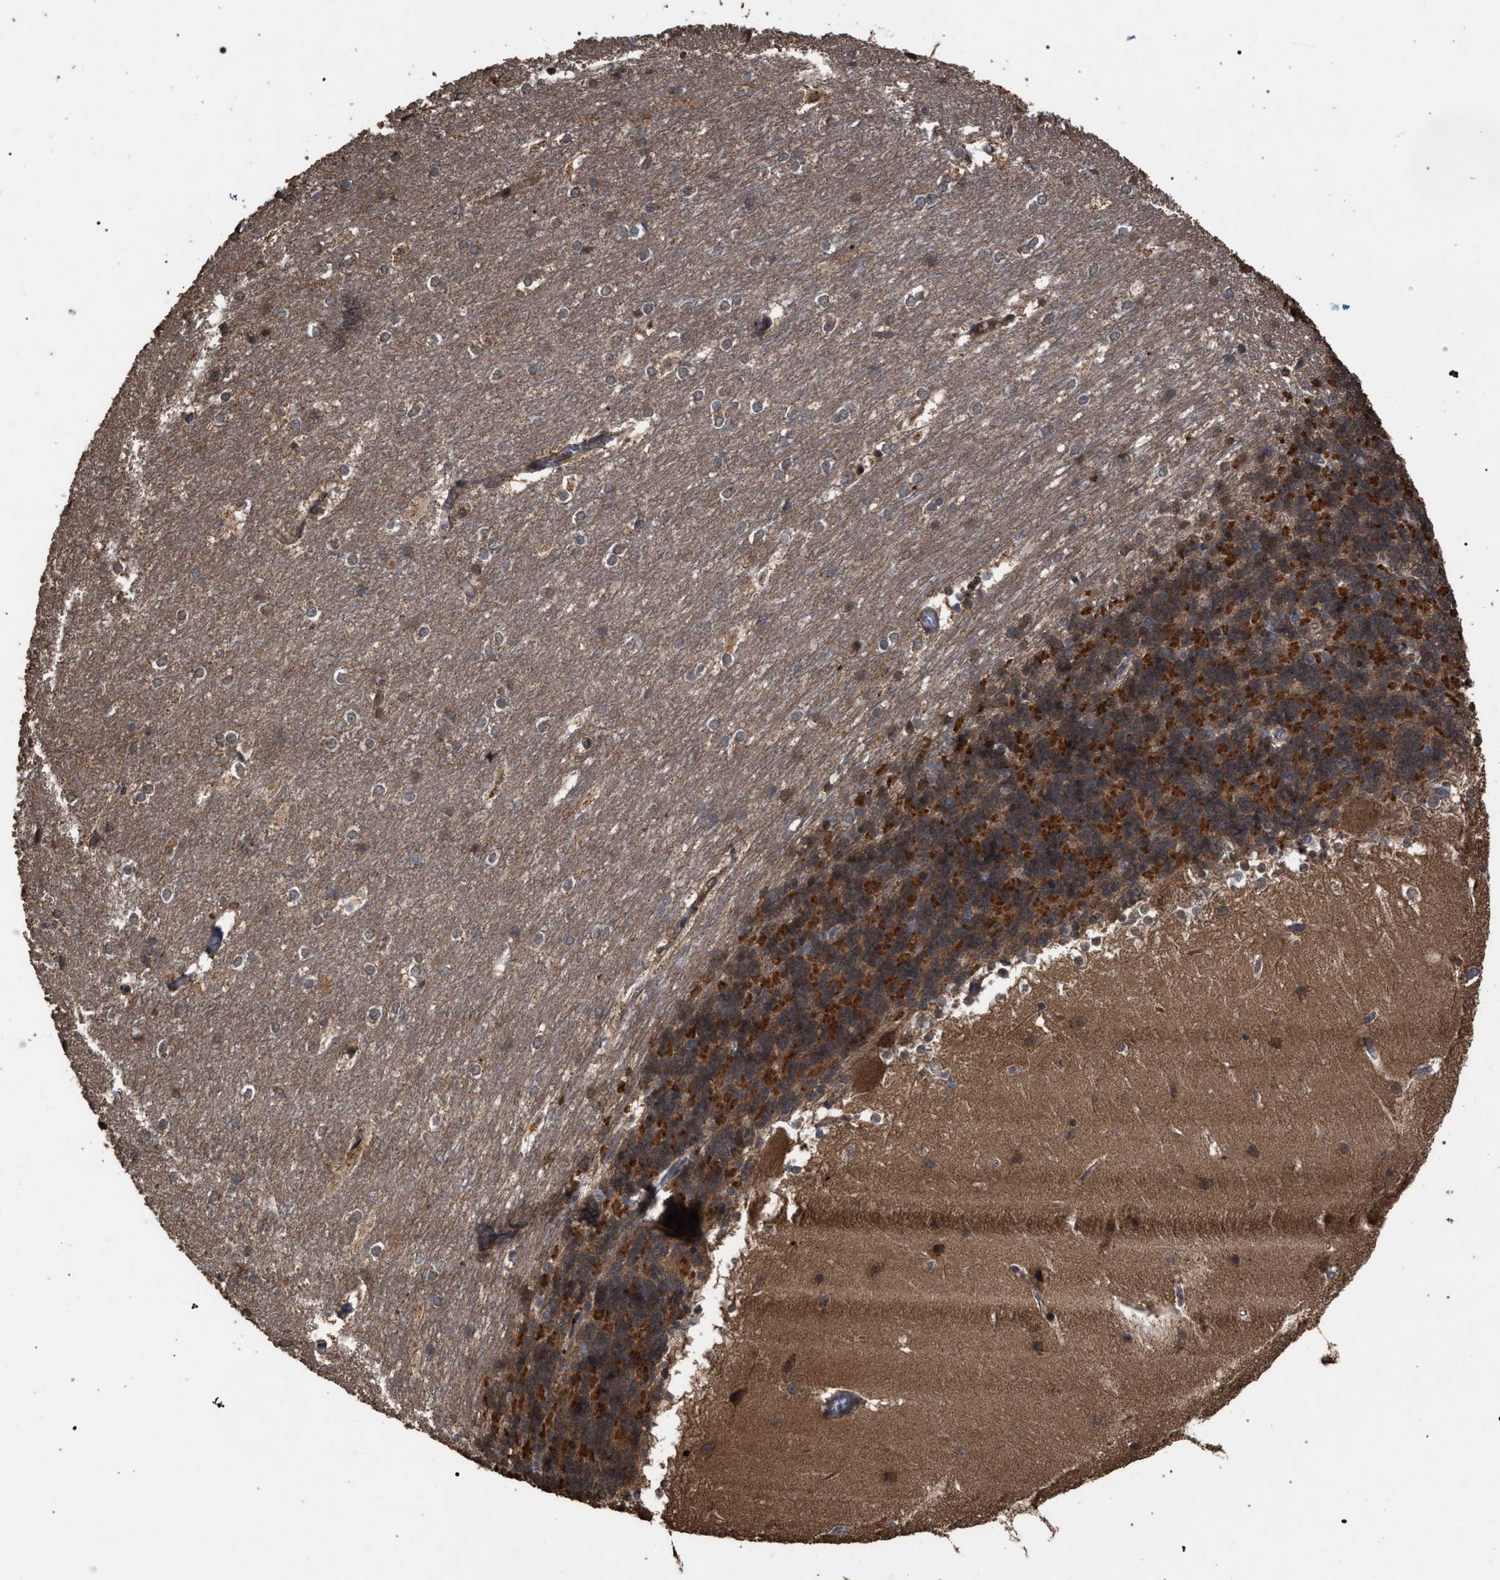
{"staining": {"intensity": "moderate", "quantity": ">75%", "location": "cytoplasmic/membranous"}, "tissue": "cerebellum", "cell_type": "Cells in granular layer", "image_type": "normal", "snomed": [{"axis": "morphology", "description": "Normal tissue, NOS"}, {"axis": "topography", "description": "Cerebellum"}], "caption": "Protein expression by immunohistochemistry demonstrates moderate cytoplasmic/membranous positivity in about >75% of cells in granular layer in unremarkable cerebellum.", "gene": "NAA35", "patient": {"sex": "female", "age": 19}}